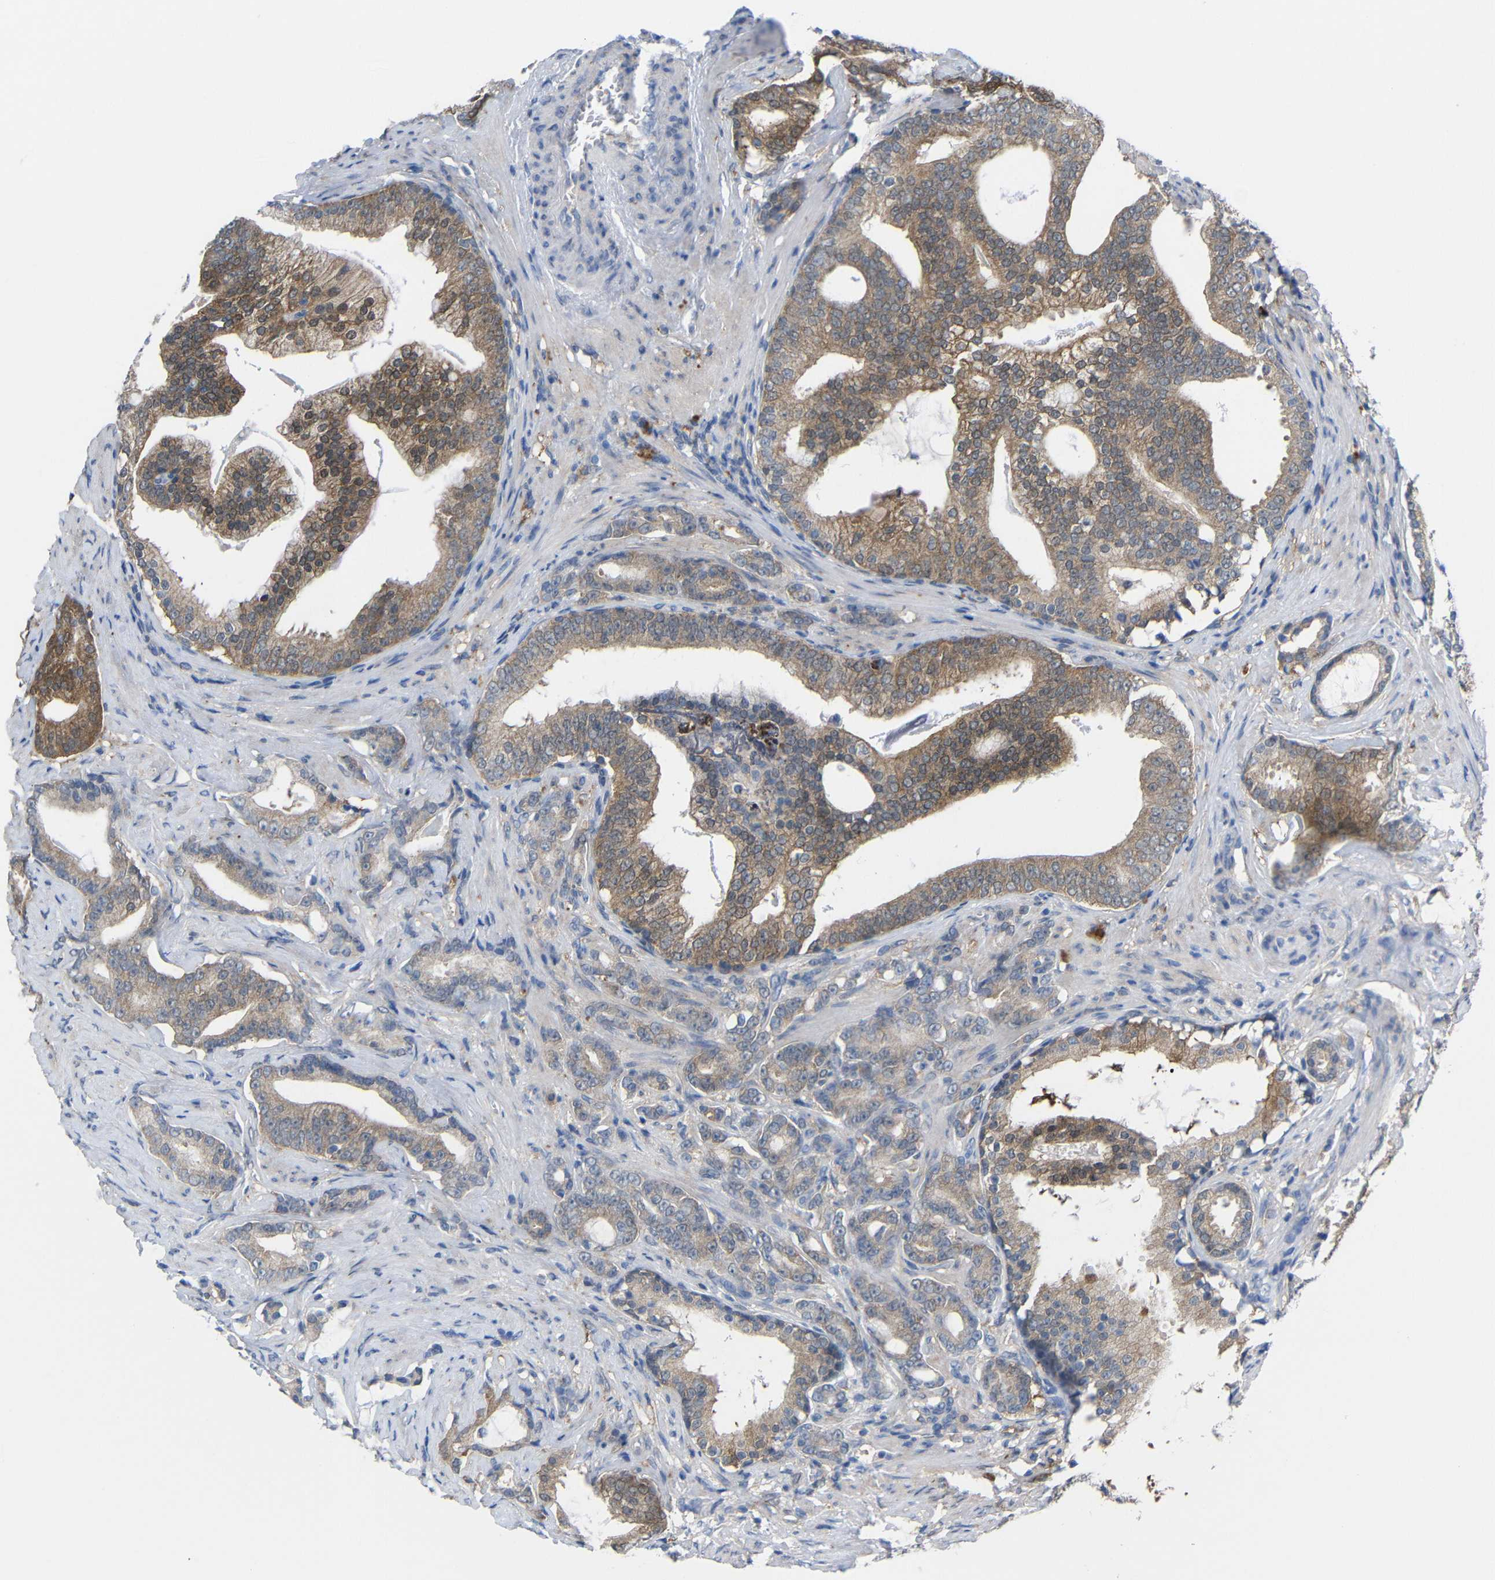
{"staining": {"intensity": "moderate", "quantity": ">75%", "location": "cytoplasmic/membranous"}, "tissue": "prostate cancer", "cell_type": "Tumor cells", "image_type": "cancer", "snomed": [{"axis": "morphology", "description": "Adenocarcinoma, Low grade"}, {"axis": "topography", "description": "Prostate"}], "caption": "Prostate cancer (adenocarcinoma (low-grade)) stained for a protein displays moderate cytoplasmic/membranous positivity in tumor cells.", "gene": "PEBP1", "patient": {"sex": "male", "age": 58}}